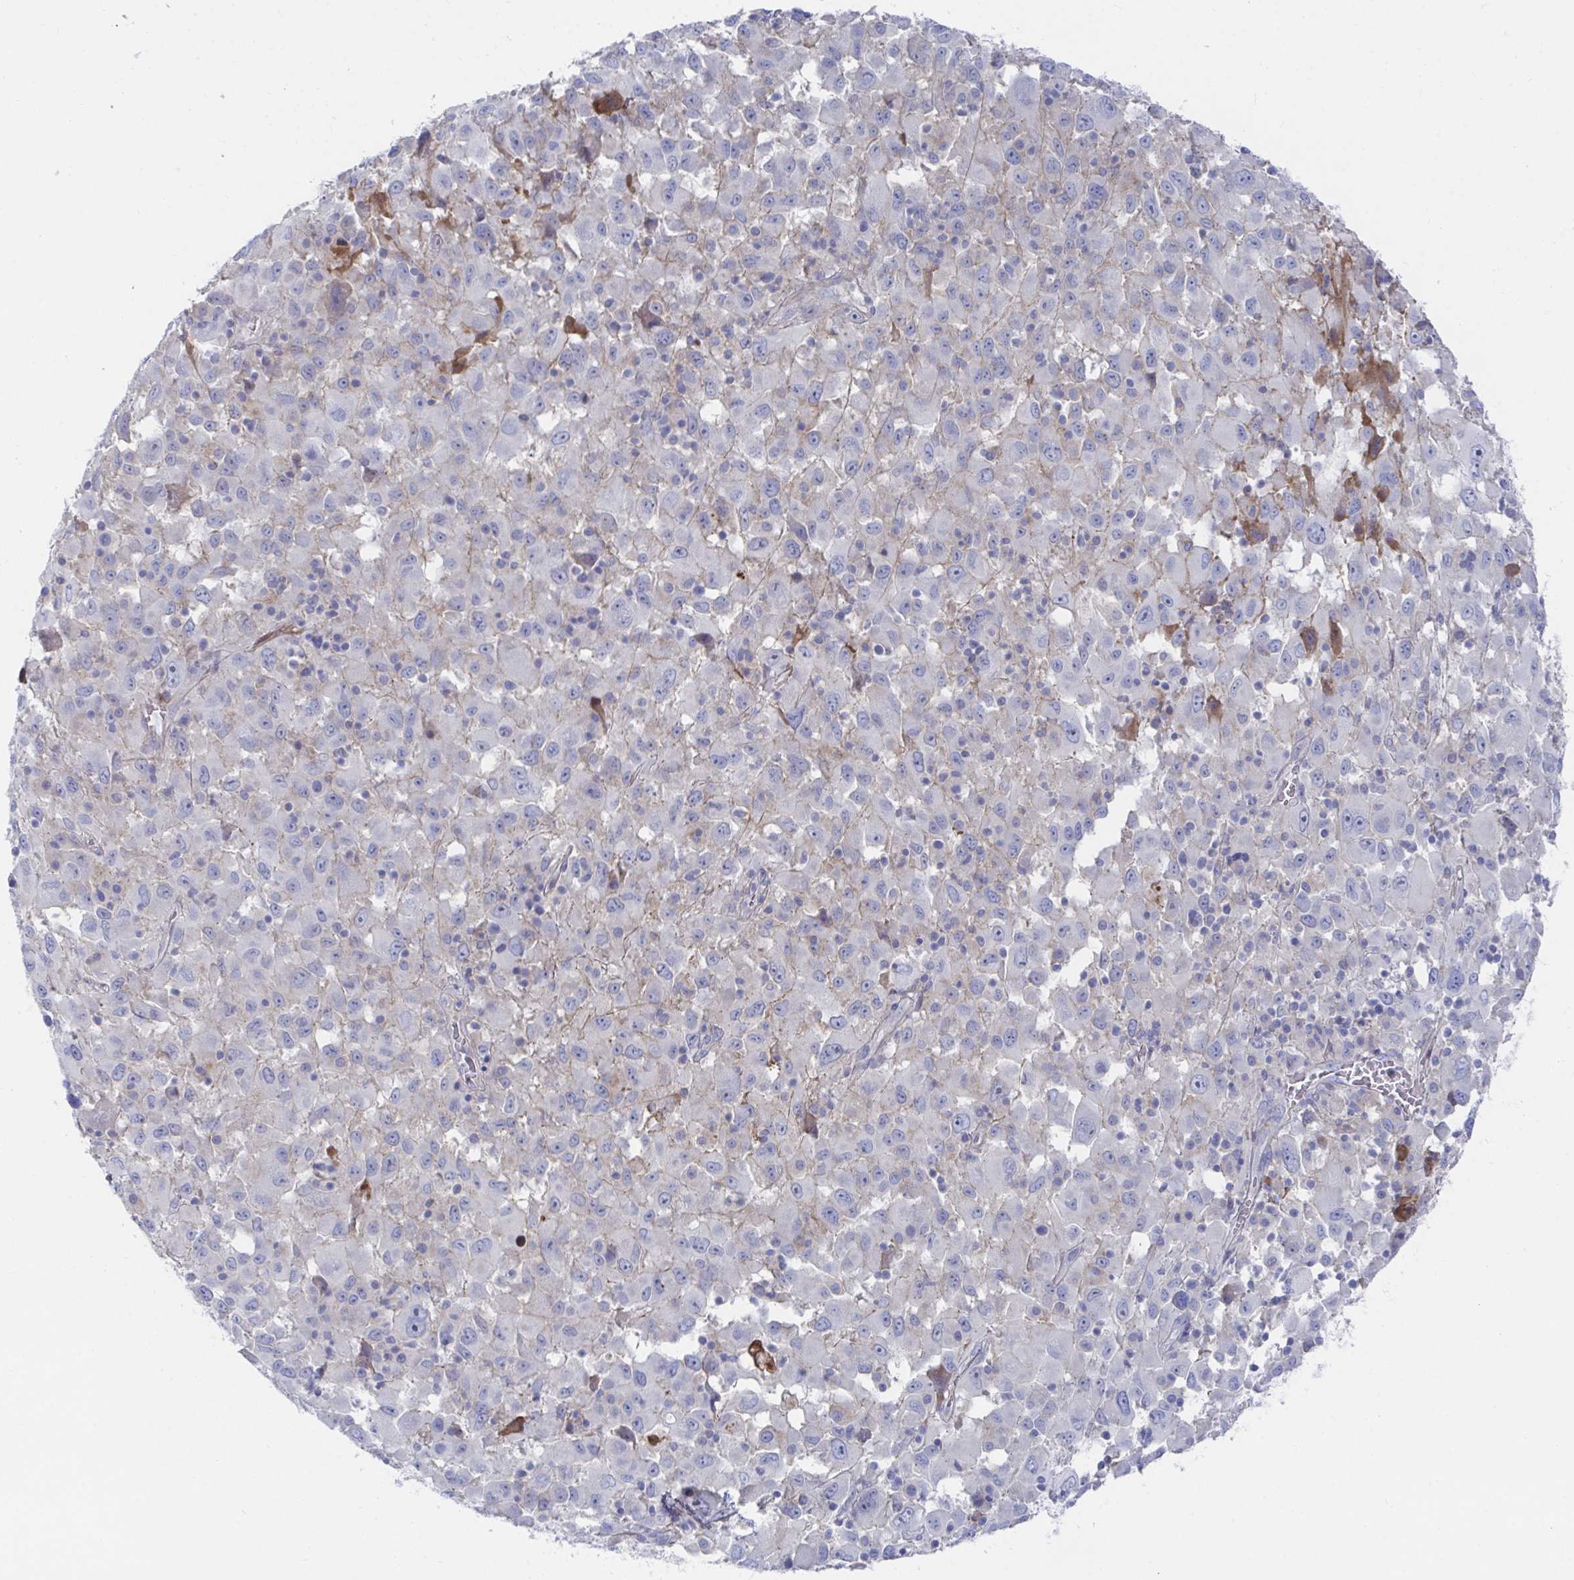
{"staining": {"intensity": "negative", "quantity": "none", "location": "none"}, "tissue": "melanoma", "cell_type": "Tumor cells", "image_type": "cancer", "snomed": [{"axis": "morphology", "description": "Malignant melanoma, Metastatic site"}, {"axis": "topography", "description": "Soft tissue"}], "caption": "A photomicrograph of malignant melanoma (metastatic site) stained for a protein displays no brown staining in tumor cells.", "gene": "TNFAIP6", "patient": {"sex": "male", "age": 50}}